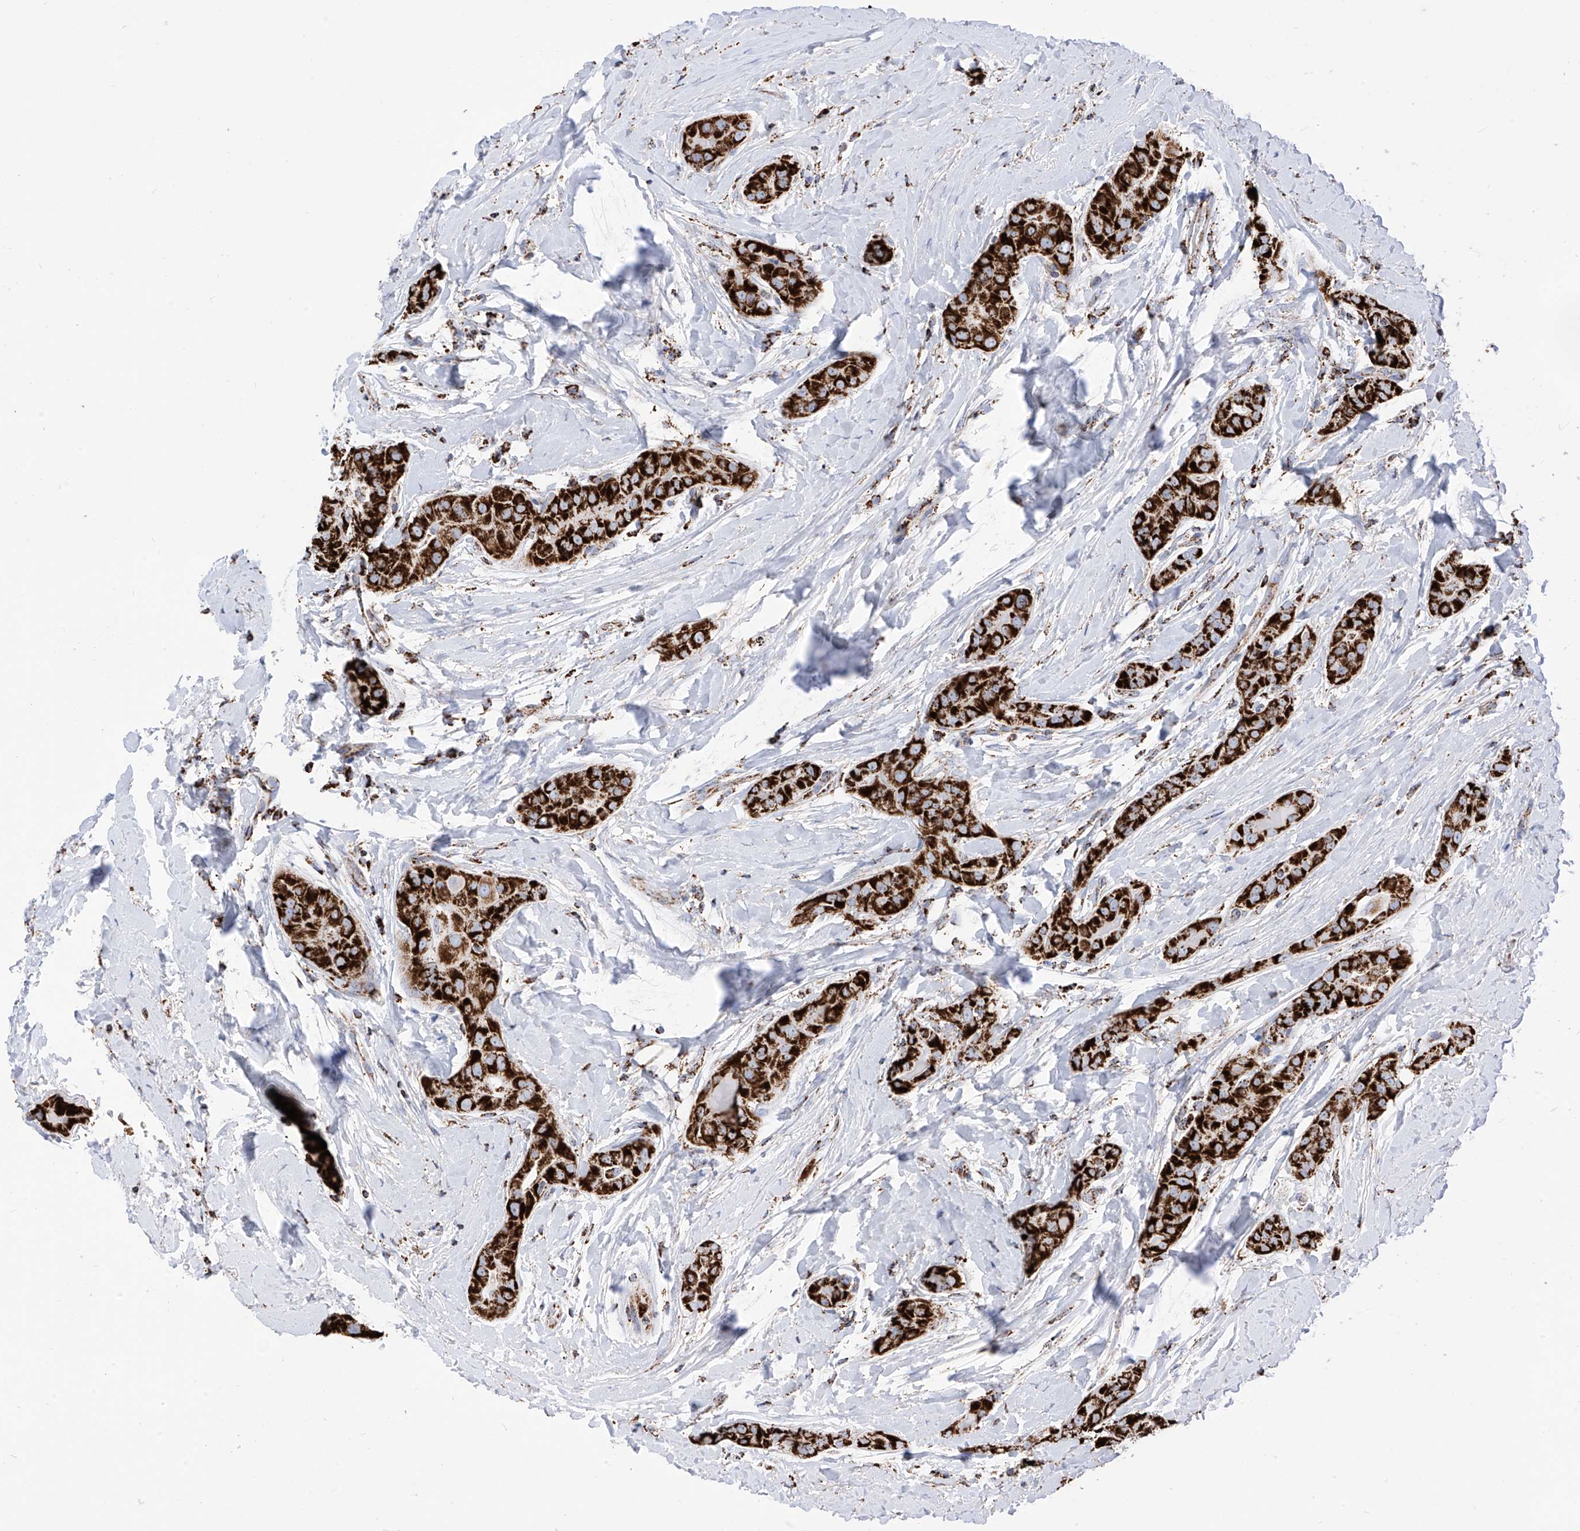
{"staining": {"intensity": "strong", "quantity": ">75%", "location": "cytoplasmic/membranous"}, "tissue": "thyroid cancer", "cell_type": "Tumor cells", "image_type": "cancer", "snomed": [{"axis": "morphology", "description": "Papillary adenocarcinoma, NOS"}, {"axis": "topography", "description": "Thyroid gland"}], "caption": "Immunohistochemical staining of thyroid cancer shows high levels of strong cytoplasmic/membranous protein staining in about >75% of tumor cells.", "gene": "COX5B", "patient": {"sex": "male", "age": 33}}